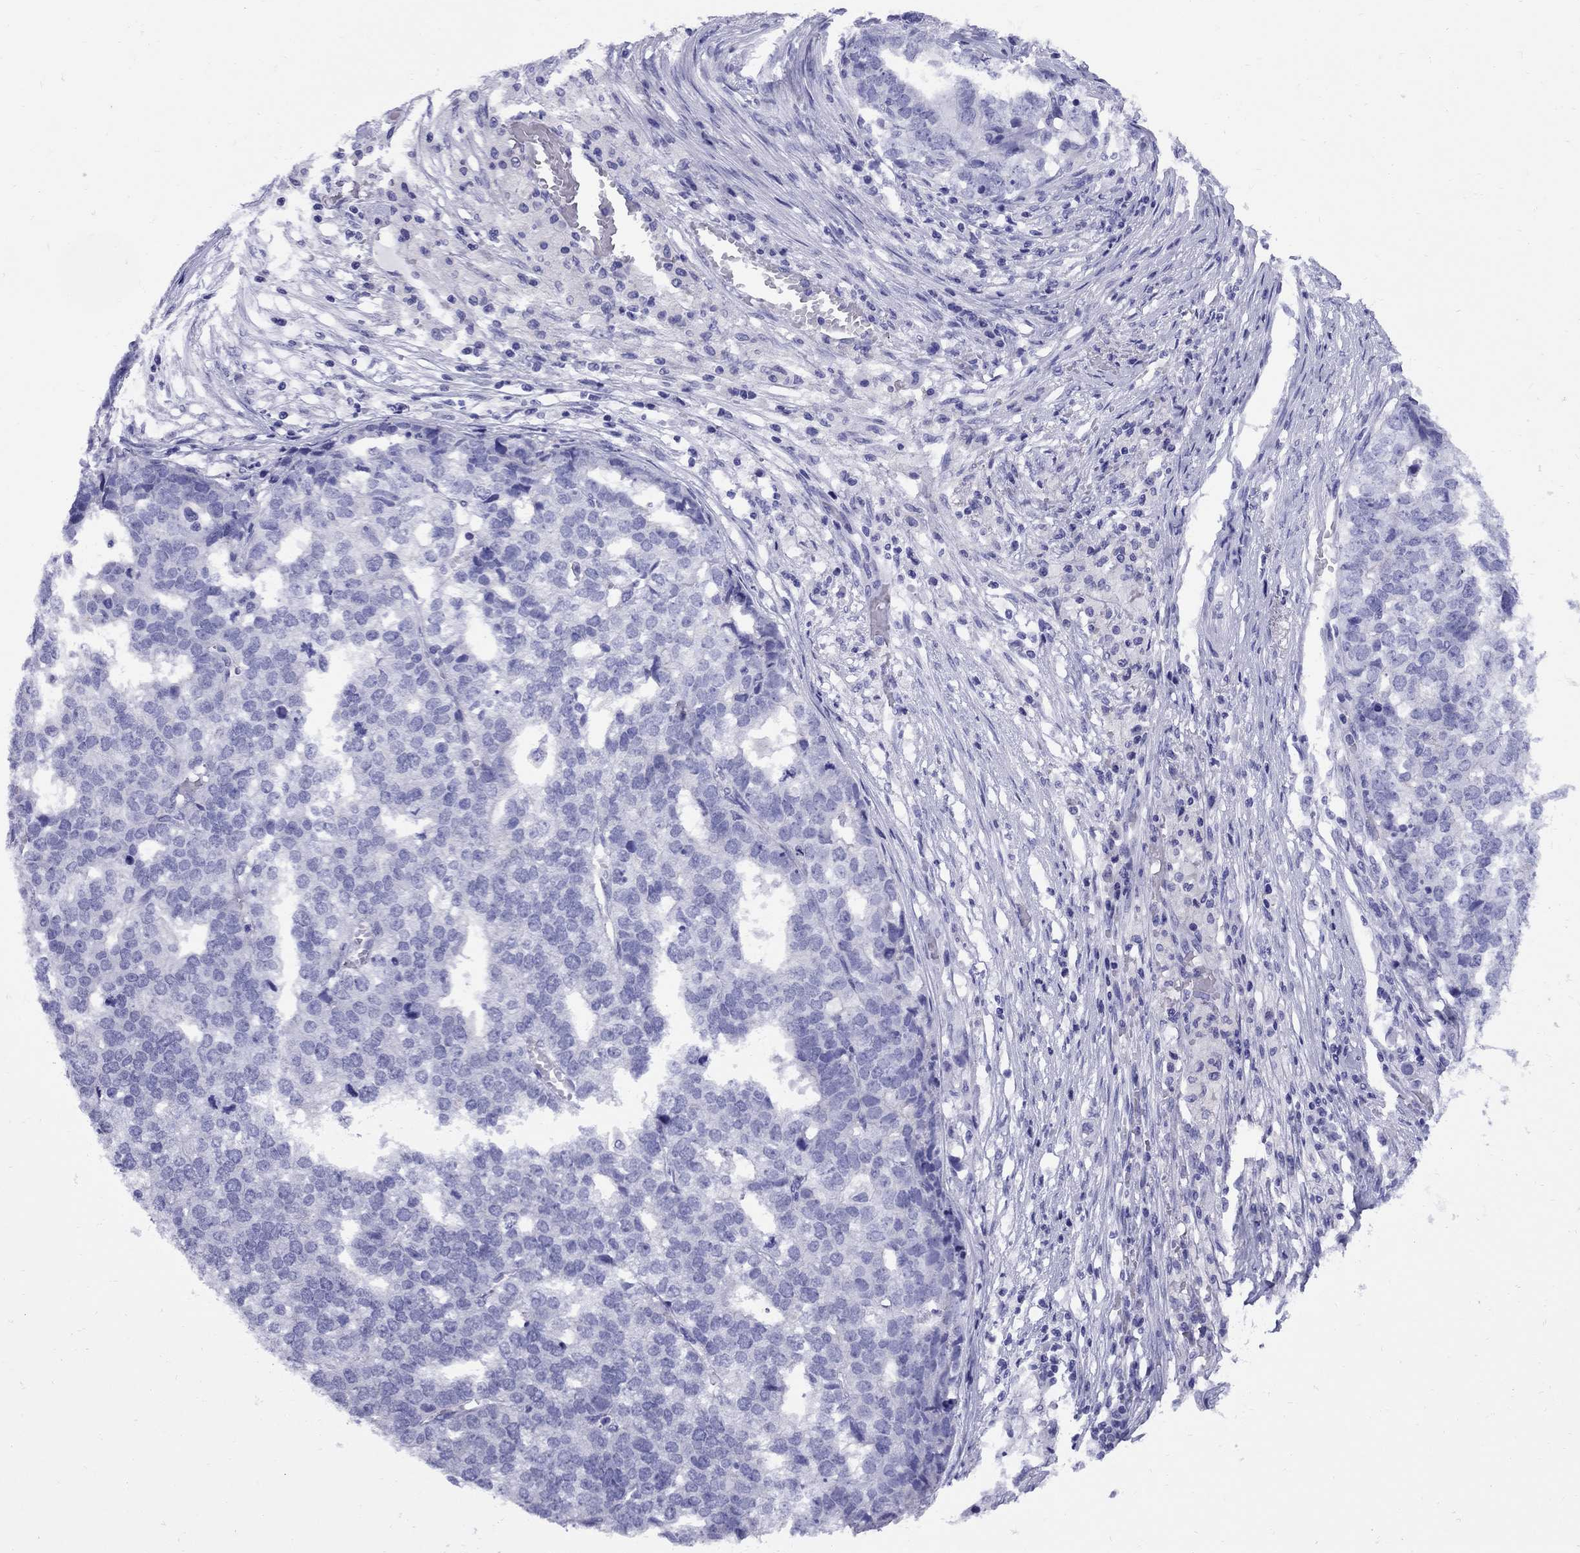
{"staining": {"intensity": "negative", "quantity": "none", "location": "none"}, "tissue": "stomach cancer", "cell_type": "Tumor cells", "image_type": "cancer", "snomed": [{"axis": "morphology", "description": "Adenocarcinoma, NOS"}, {"axis": "topography", "description": "Stomach"}], "caption": "This is a image of IHC staining of adenocarcinoma (stomach), which shows no positivity in tumor cells.", "gene": "AVPR1B", "patient": {"sex": "male", "age": 69}}